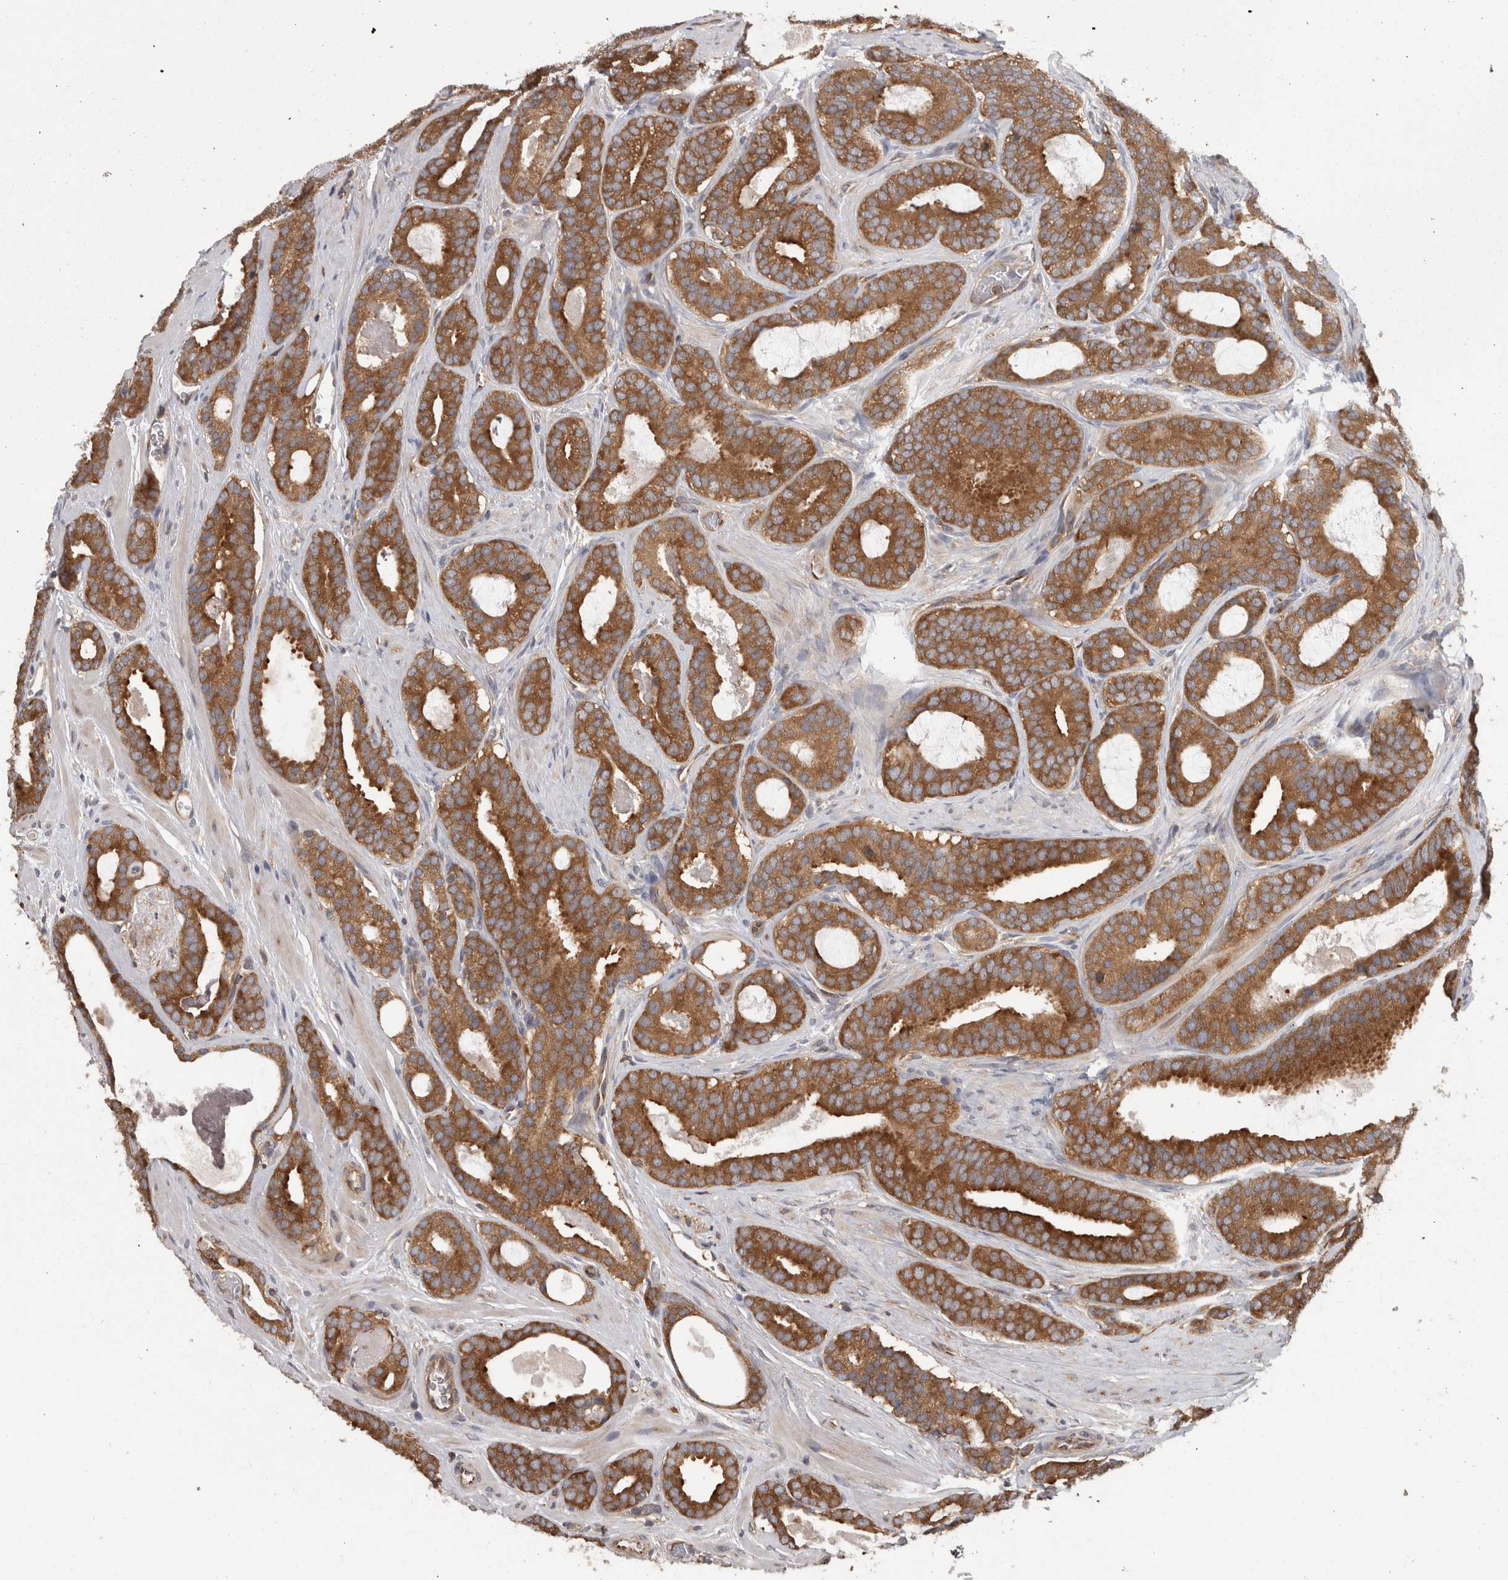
{"staining": {"intensity": "strong", "quantity": ">75%", "location": "cytoplasmic/membranous"}, "tissue": "prostate cancer", "cell_type": "Tumor cells", "image_type": "cancer", "snomed": [{"axis": "morphology", "description": "Adenocarcinoma, High grade"}, {"axis": "topography", "description": "Prostate"}], "caption": "Immunohistochemical staining of prostate cancer (adenocarcinoma (high-grade)) displays strong cytoplasmic/membranous protein expression in approximately >75% of tumor cells.", "gene": "SMCR8", "patient": {"sex": "male", "age": 60}}